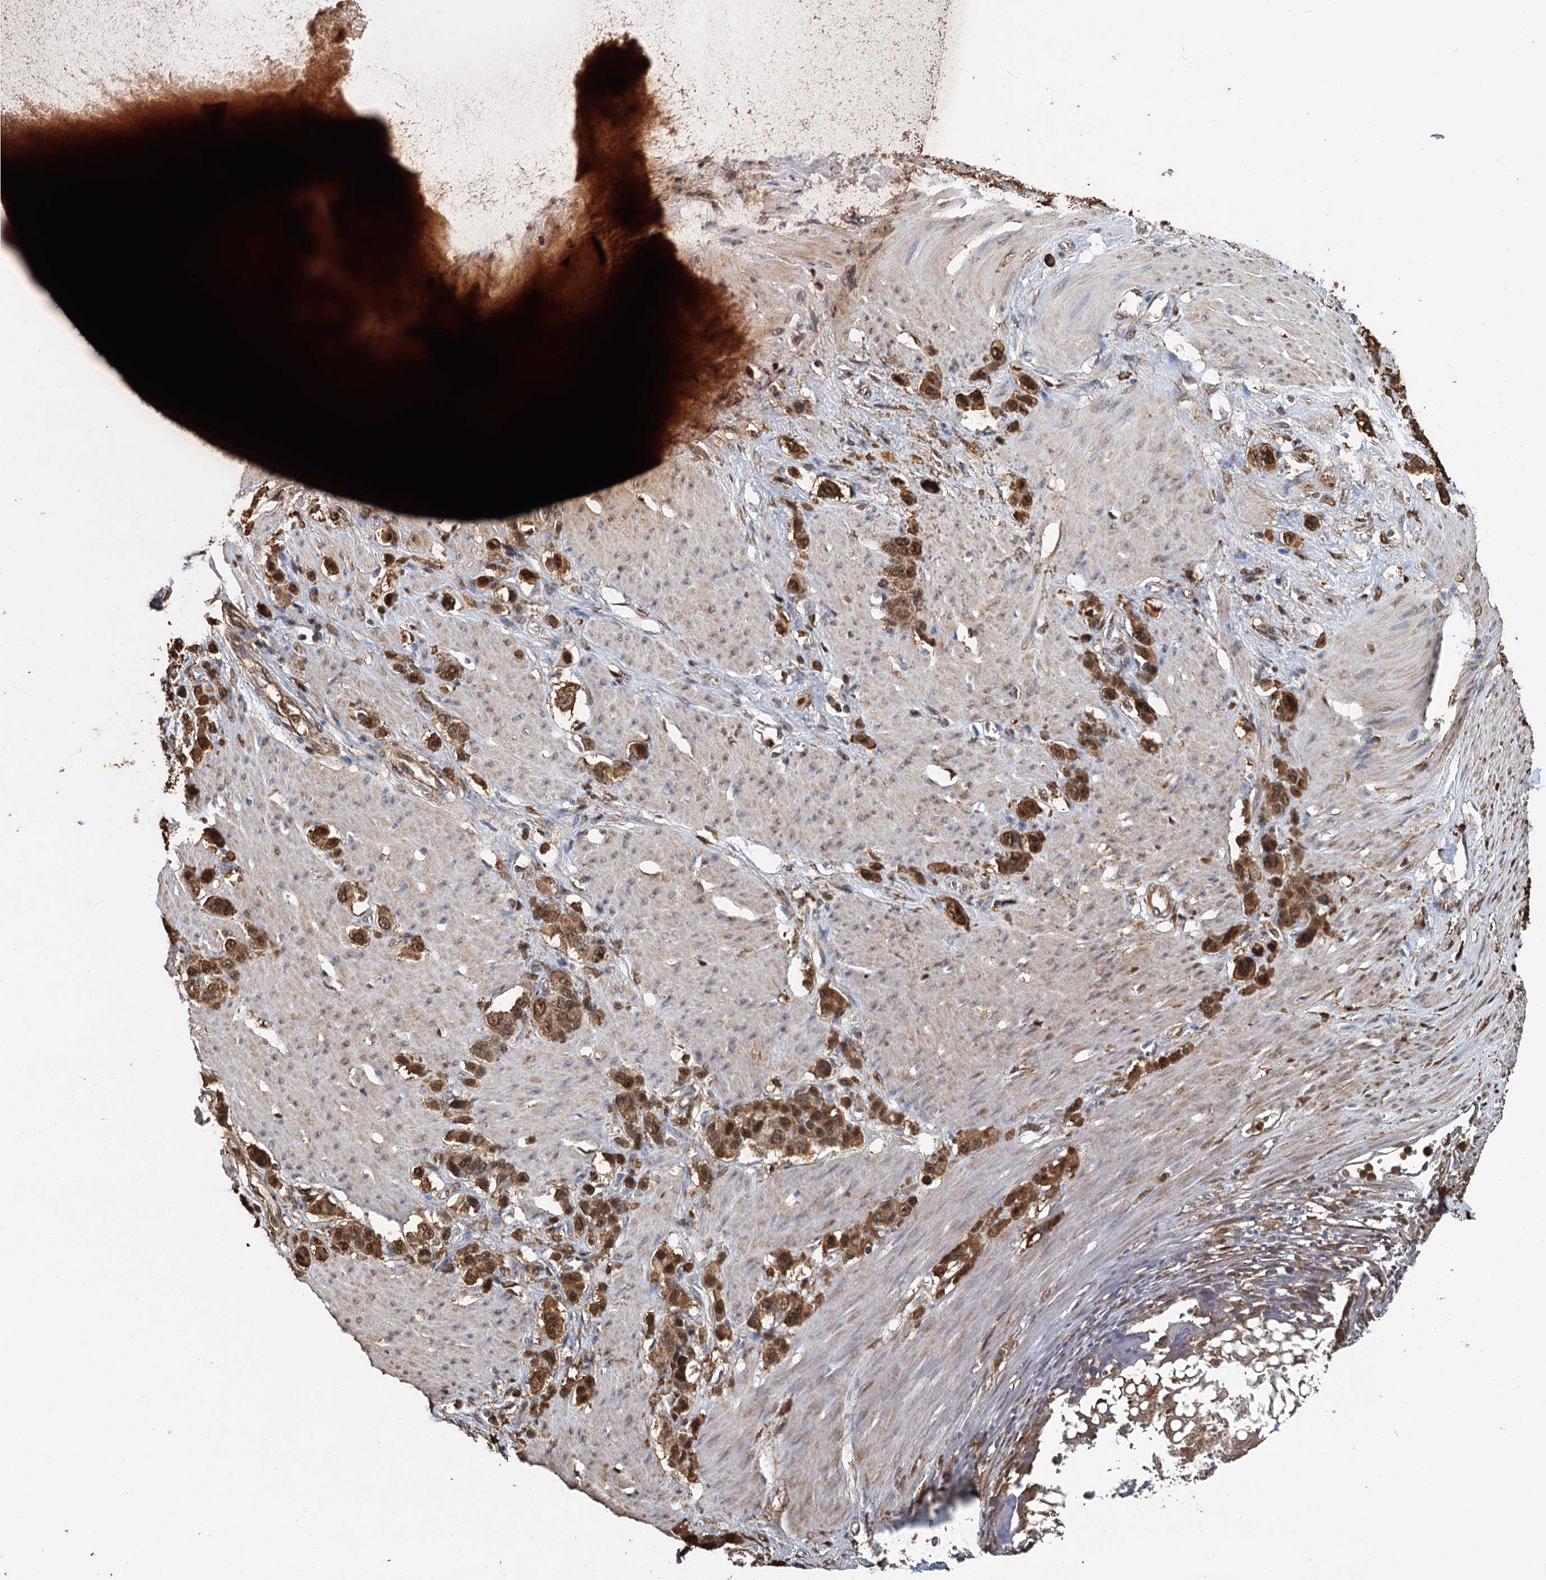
{"staining": {"intensity": "moderate", "quantity": ">75%", "location": "cytoplasmic/membranous,nuclear"}, "tissue": "stomach cancer", "cell_type": "Tumor cells", "image_type": "cancer", "snomed": [{"axis": "morphology", "description": "Adenocarcinoma, NOS"}, {"axis": "morphology", "description": "Adenocarcinoma, High grade"}, {"axis": "topography", "description": "Stomach, upper"}, {"axis": "topography", "description": "Stomach, lower"}], "caption": "Tumor cells display moderate cytoplasmic/membranous and nuclear expression in about >75% of cells in stomach adenocarcinoma. (IHC, brightfield microscopy, high magnification).", "gene": "S100A6", "patient": {"sex": "female", "age": 65}}